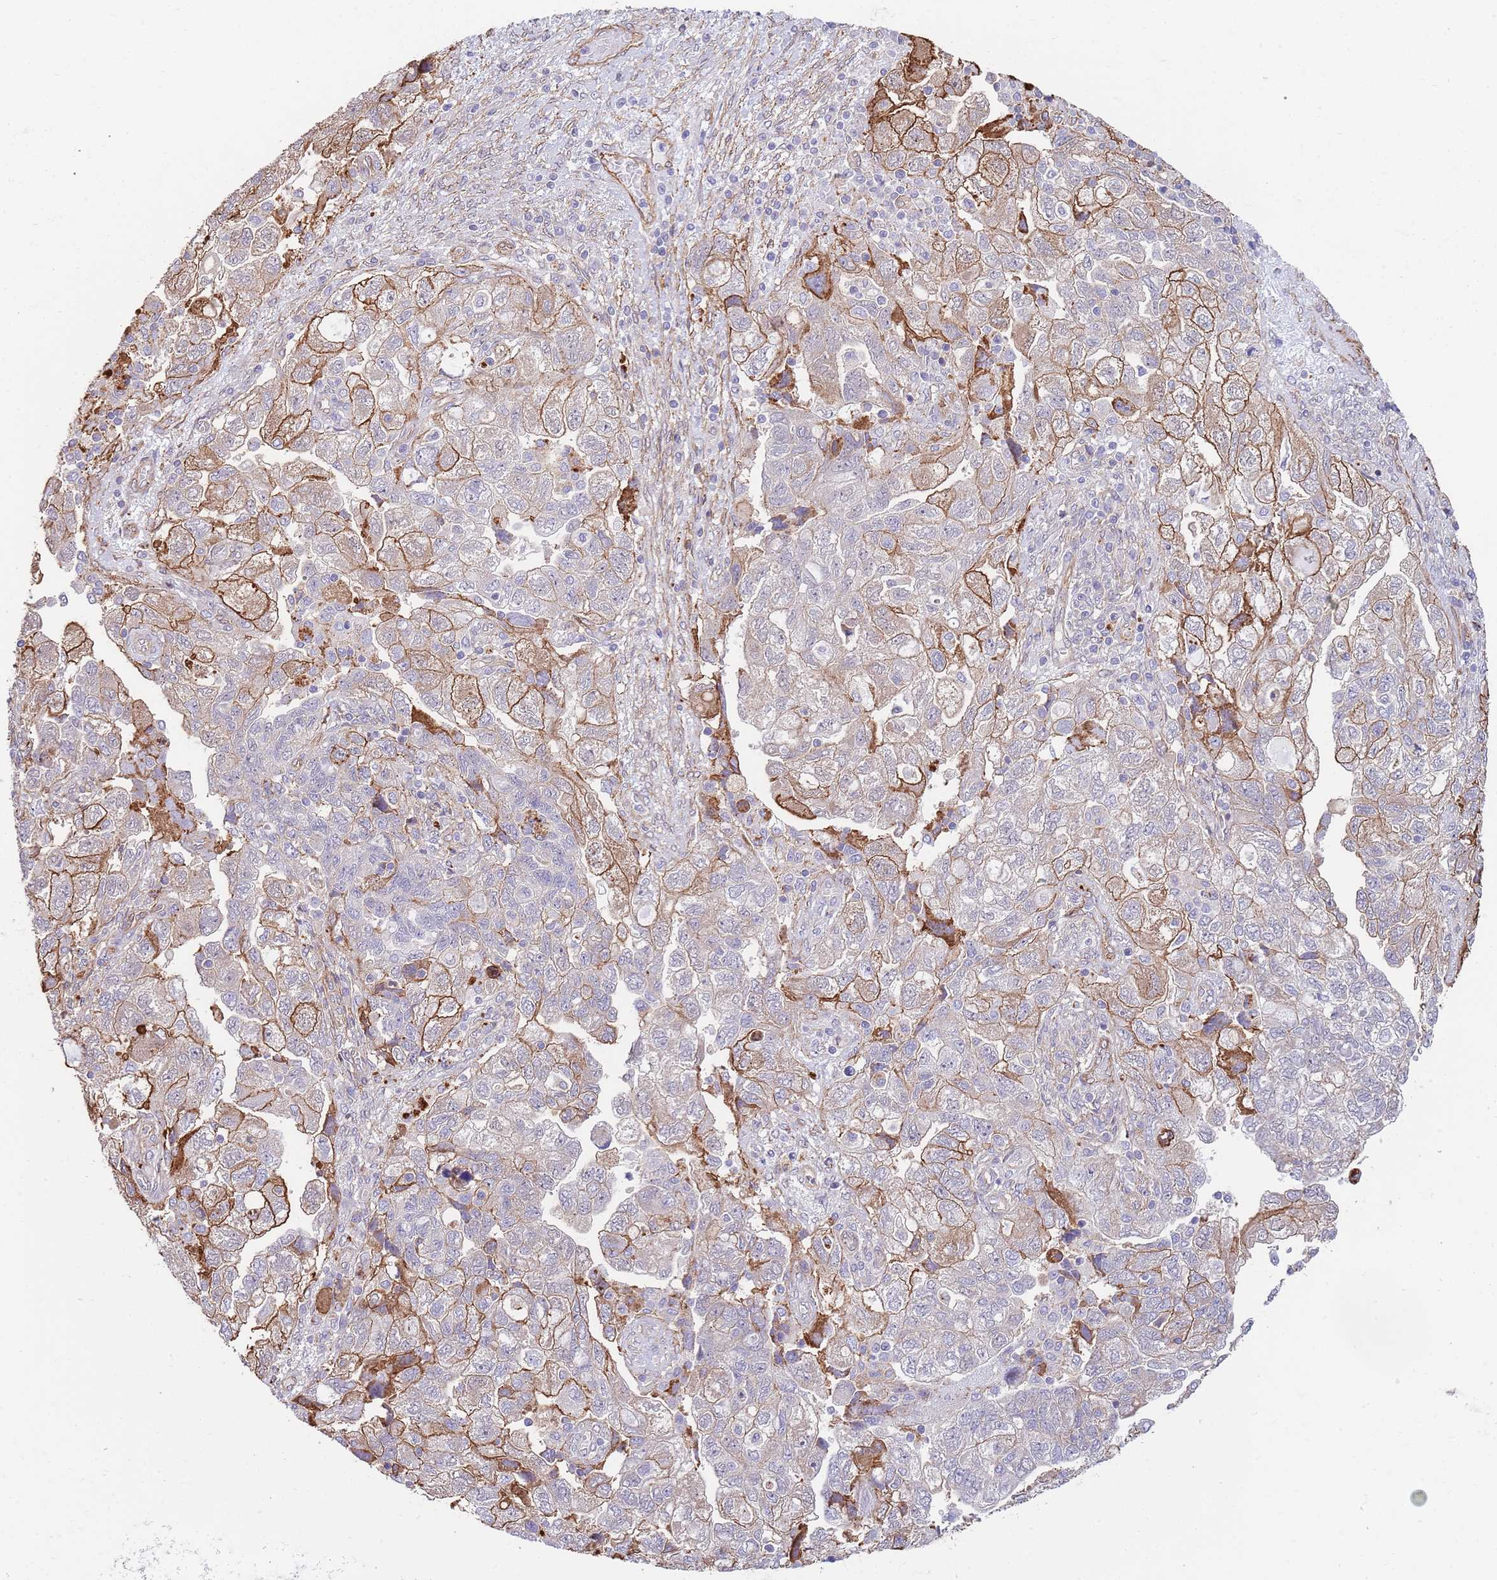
{"staining": {"intensity": "moderate", "quantity": ">75%", "location": "cytoplasmic/membranous"}, "tissue": "ovarian cancer", "cell_type": "Tumor cells", "image_type": "cancer", "snomed": [{"axis": "morphology", "description": "Carcinoma, NOS"}, {"axis": "morphology", "description": "Cystadenocarcinoma, serous, NOS"}, {"axis": "topography", "description": "Ovary"}], "caption": "Immunohistochemical staining of ovarian carcinoma demonstrates medium levels of moderate cytoplasmic/membranous protein expression in approximately >75% of tumor cells.", "gene": "BPNT1", "patient": {"sex": "female", "age": 69}}